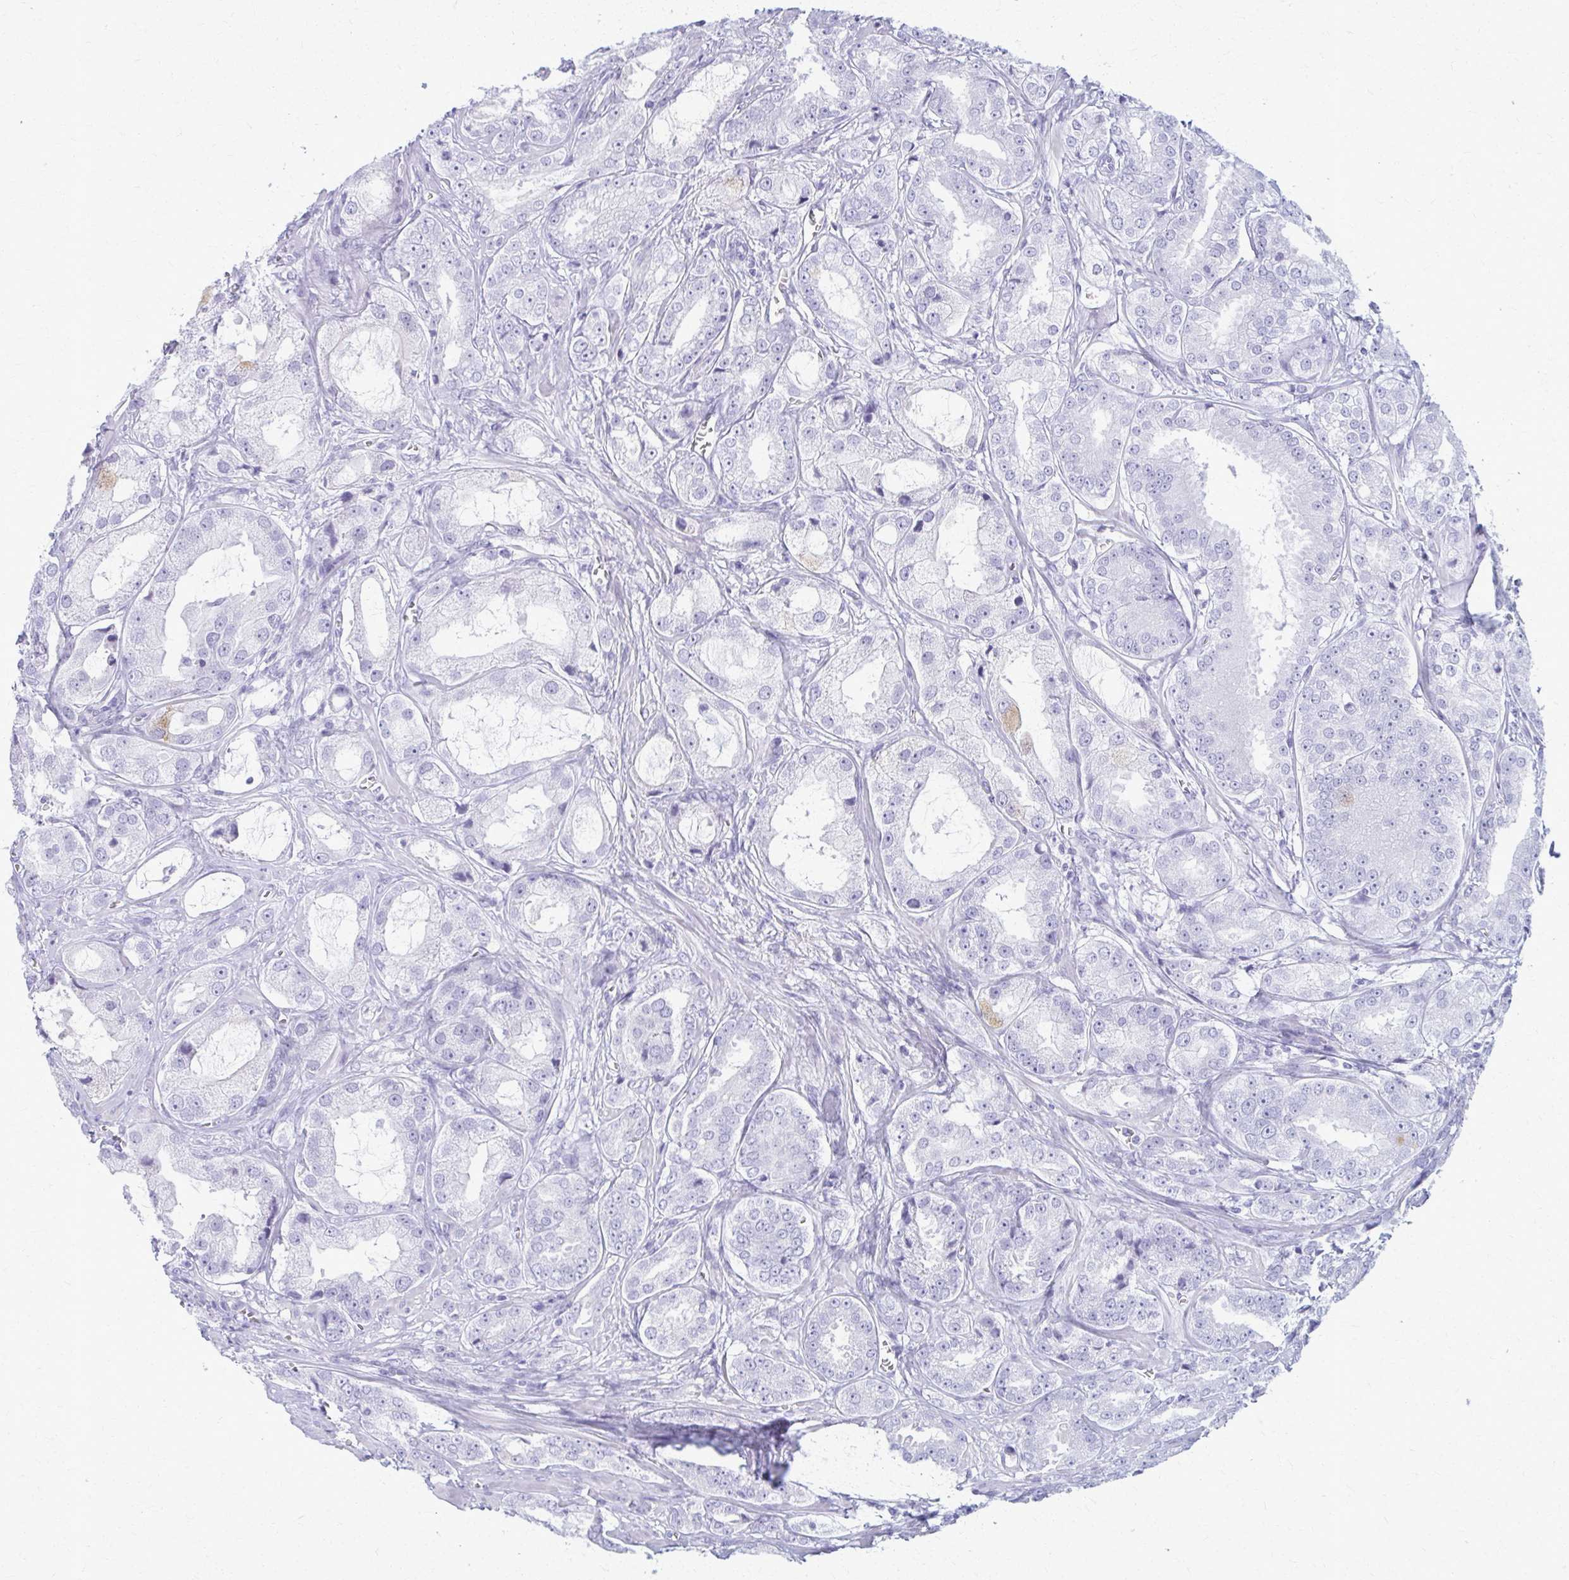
{"staining": {"intensity": "negative", "quantity": "none", "location": "none"}, "tissue": "prostate cancer", "cell_type": "Tumor cells", "image_type": "cancer", "snomed": [{"axis": "morphology", "description": "Adenocarcinoma, High grade"}, {"axis": "topography", "description": "Prostate"}], "caption": "Human prostate cancer stained for a protein using immunohistochemistry displays no positivity in tumor cells.", "gene": "ACSM2B", "patient": {"sex": "male", "age": 64}}